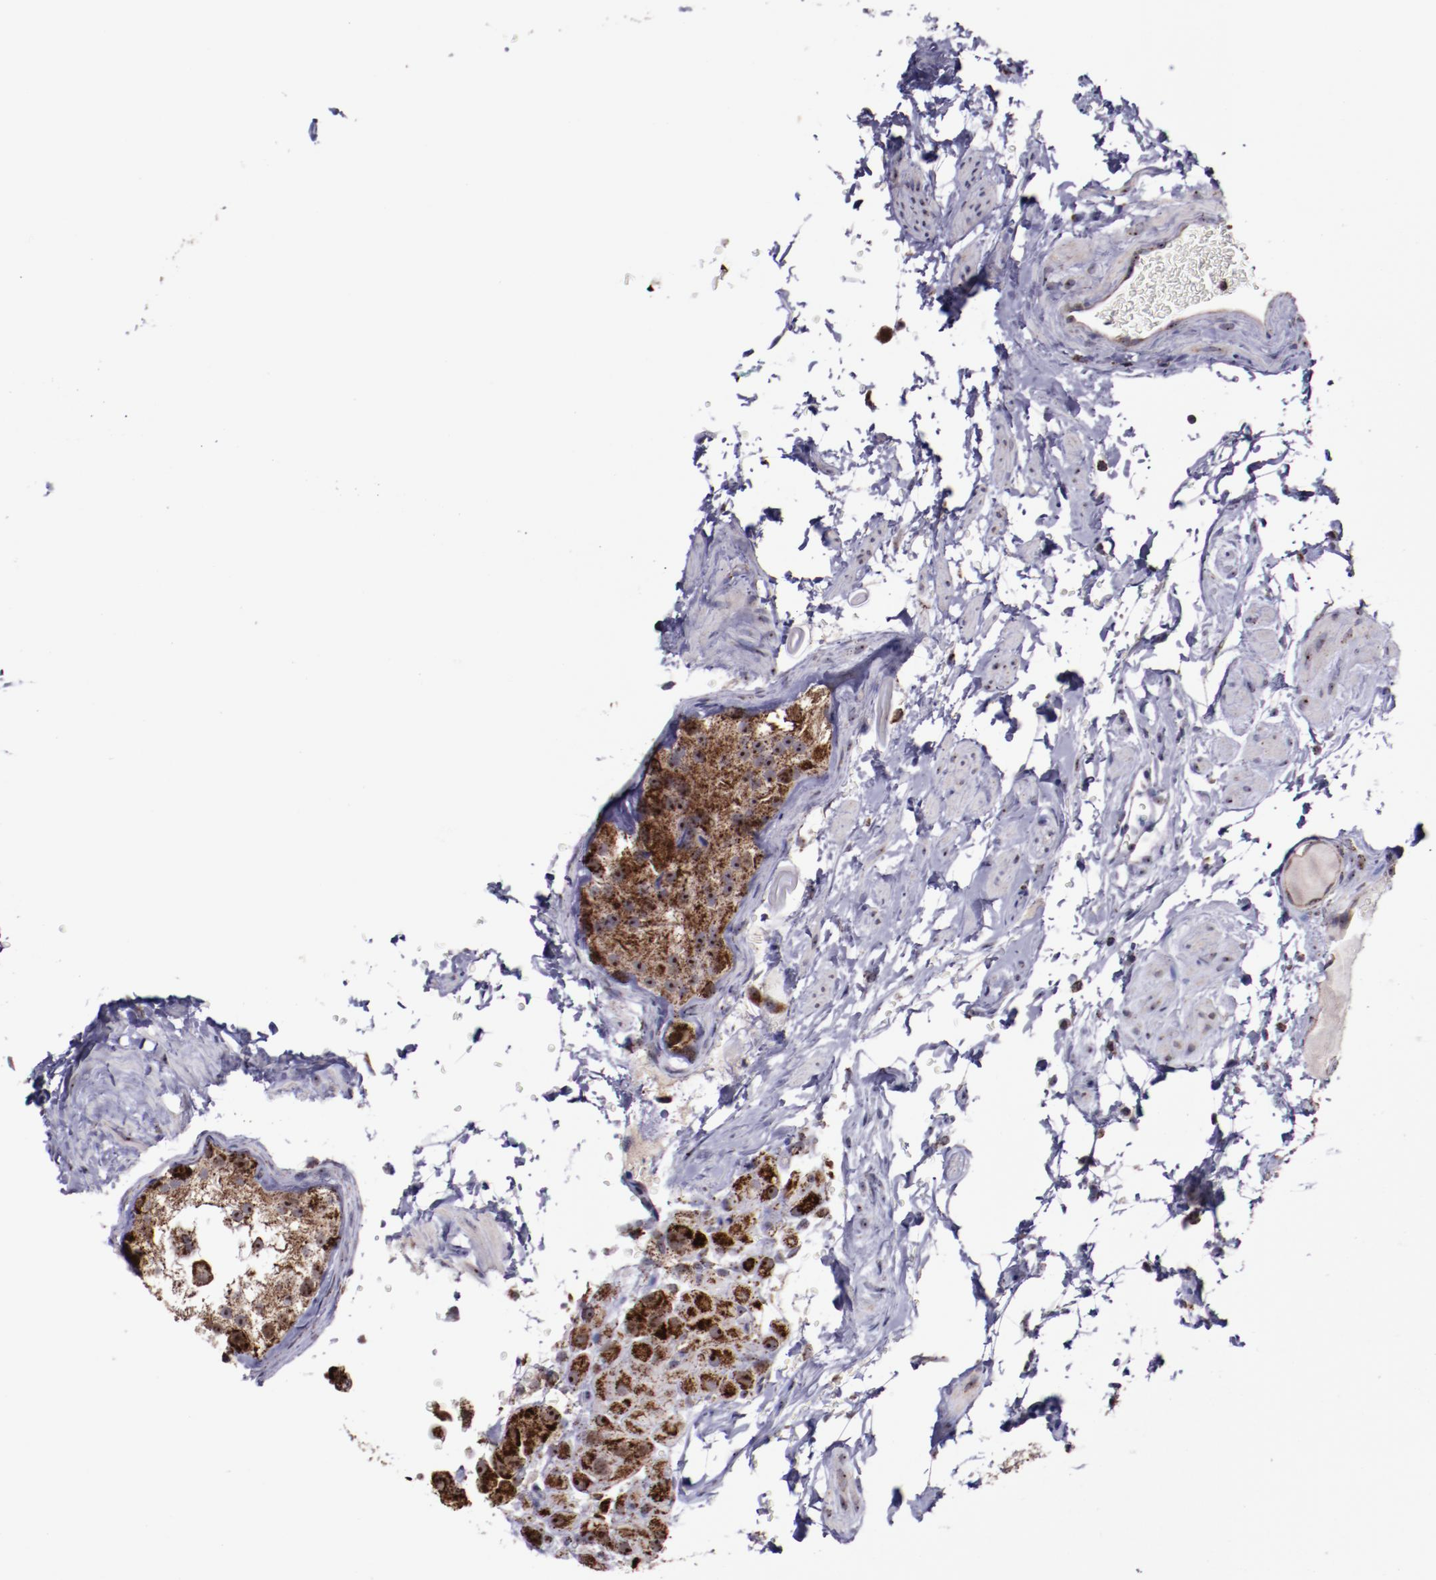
{"staining": {"intensity": "strong", "quantity": ">75%", "location": "cytoplasmic/membranous"}, "tissue": "epididymis", "cell_type": "Glandular cells", "image_type": "normal", "snomed": [{"axis": "morphology", "description": "Normal tissue, NOS"}, {"axis": "topography", "description": "Testis"}, {"axis": "topography", "description": "Epididymis"}], "caption": "Normal epididymis exhibits strong cytoplasmic/membranous positivity in about >75% of glandular cells, visualized by immunohistochemistry. The protein of interest is stained brown, and the nuclei are stained in blue (DAB (3,3'-diaminobenzidine) IHC with brightfield microscopy, high magnification).", "gene": "LONP1", "patient": {"sex": "male", "age": 36}}